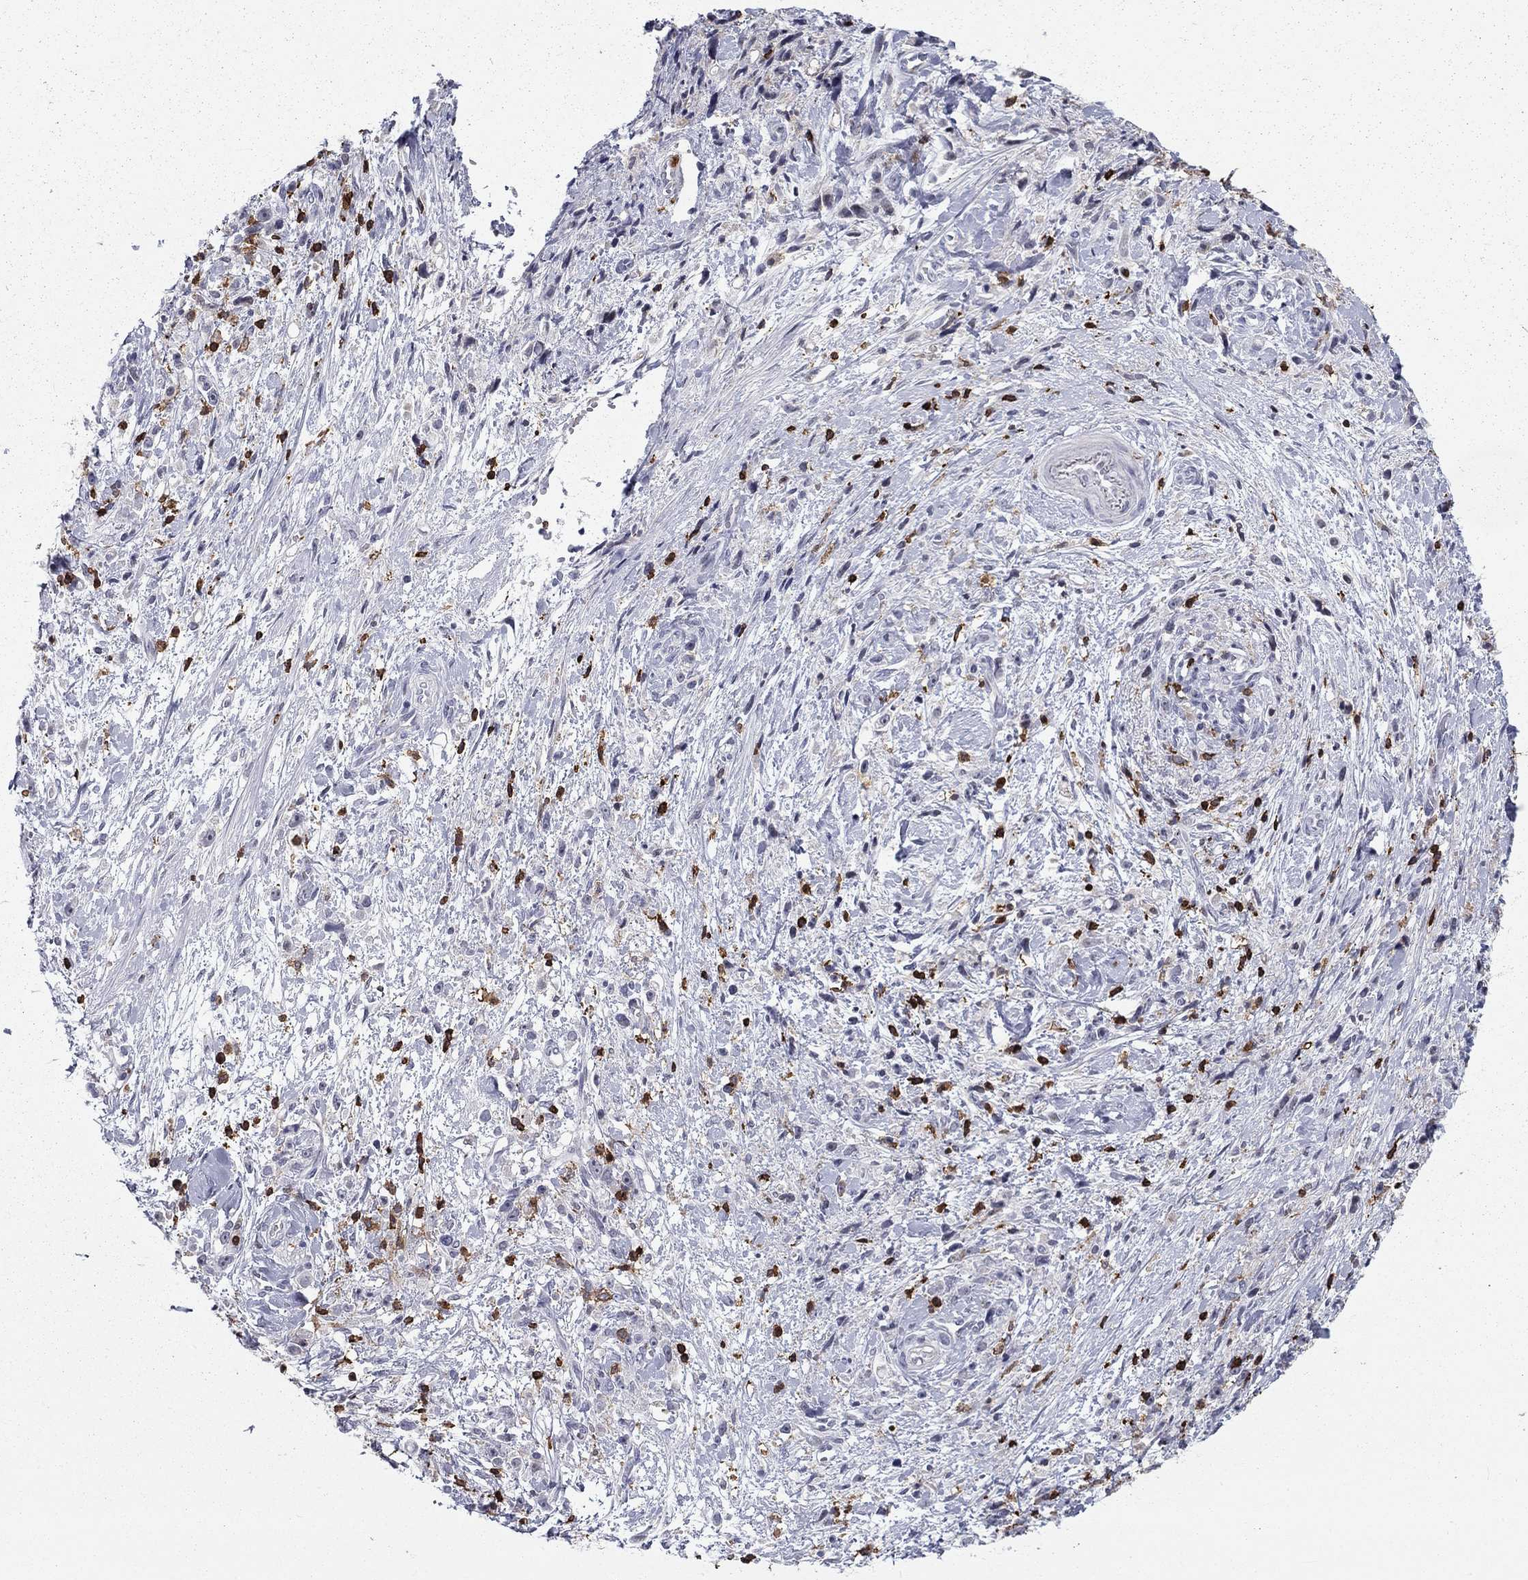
{"staining": {"intensity": "negative", "quantity": "none", "location": "none"}, "tissue": "stomach cancer", "cell_type": "Tumor cells", "image_type": "cancer", "snomed": [{"axis": "morphology", "description": "Adenocarcinoma, NOS"}, {"axis": "topography", "description": "Stomach"}], "caption": "This is a micrograph of immunohistochemistry (IHC) staining of stomach cancer, which shows no expression in tumor cells. Brightfield microscopy of immunohistochemistry (IHC) stained with DAB (brown) and hematoxylin (blue), captured at high magnification.", "gene": "ARHGAP27", "patient": {"sex": "female", "age": 59}}